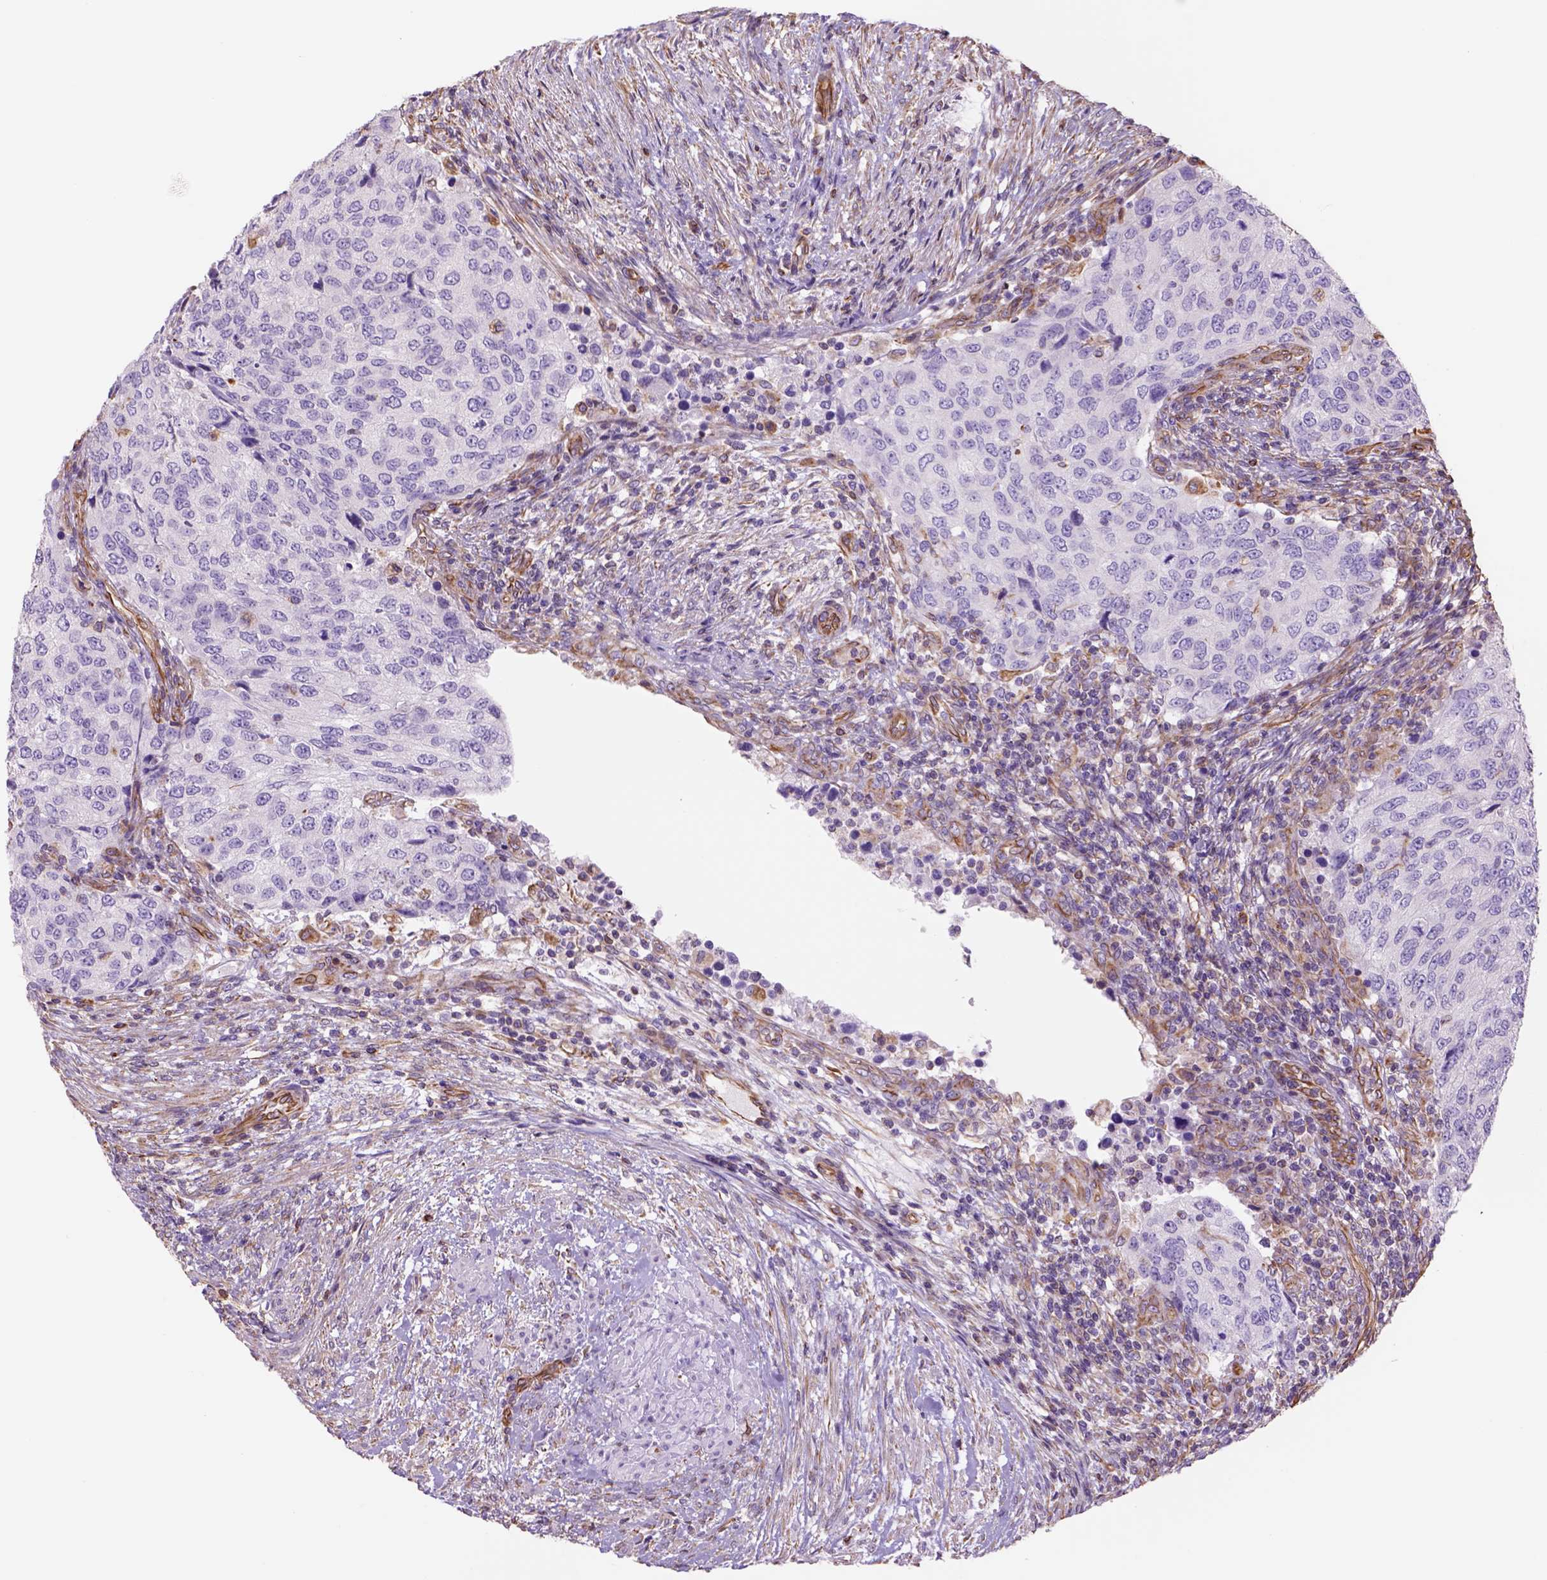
{"staining": {"intensity": "negative", "quantity": "none", "location": "none"}, "tissue": "urothelial cancer", "cell_type": "Tumor cells", "image_type": "cancer", "snomed": [{"axis": "morphology", "description": "Urothelial carcinoma, High grade"}, {"axis": "topography", "description": "Urinary bladder"}], "caption": "Immunohistochemical staining of human urothelial cancer exhibits no significant expression in tumor cells.", "gene": "ZZZ3", "patient": {"sex": "female", "age": 78}}